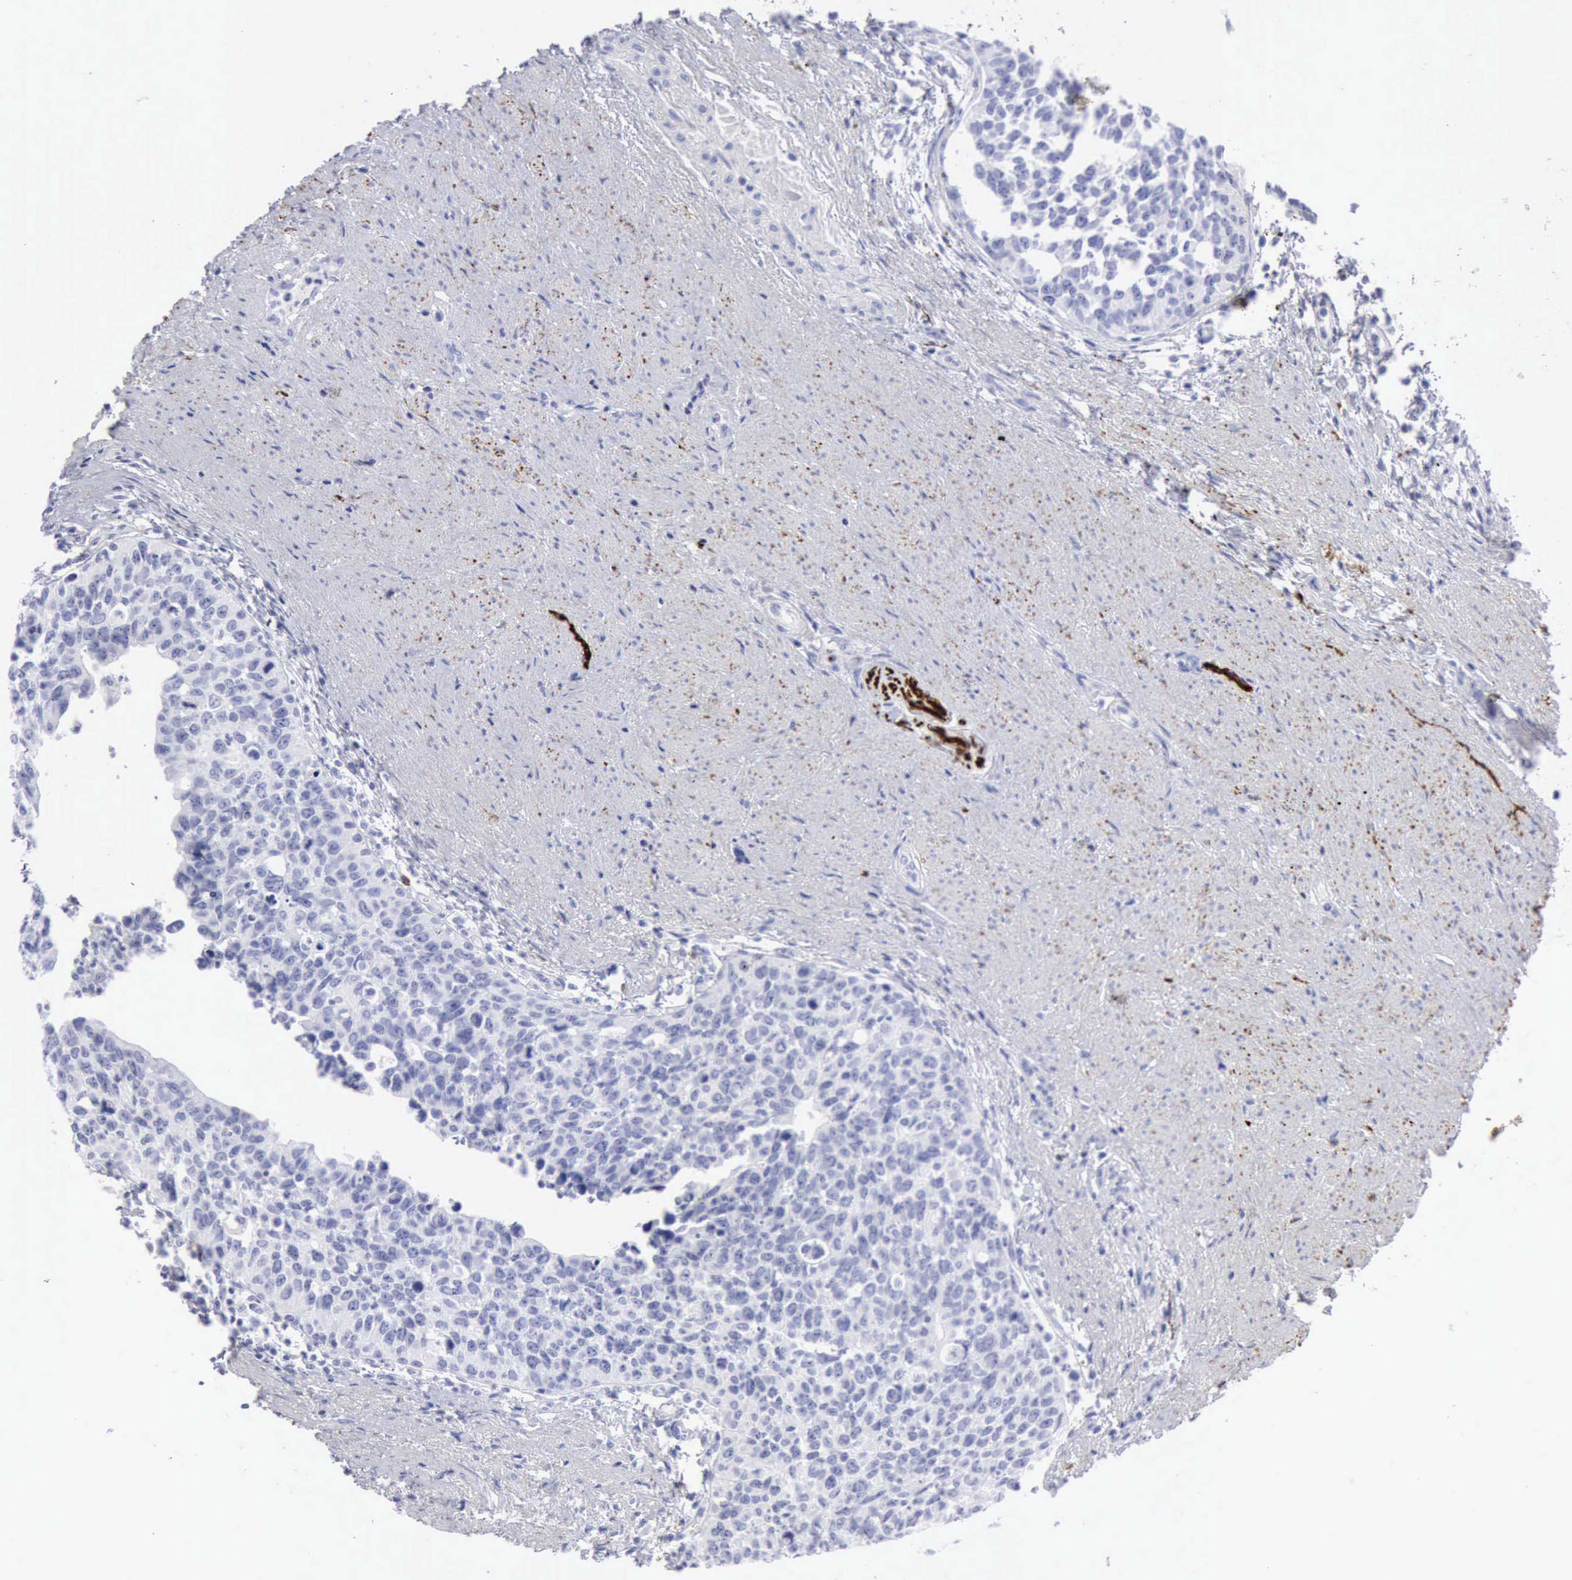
{"staining": {"intensity": "negative", "quantity": "none", "location": "none"}, "tissue": "urothelial cancer", "cell_type": "Tumor cells", "image_type": "cancer", "snomed": [{"axis": "morphology", "description": "Urothelial carcinoma, High grade"}, {"axis": "topography", "description": "Urinary bladder"}], "caption": "A high-resolution image shows immunohistochemistry (IHC) staining of urothelial cancer, which exhibits no significant staining in tumor cells.", "gene": "NCAM1", "patient": {"sex": "male", "age": 81}}